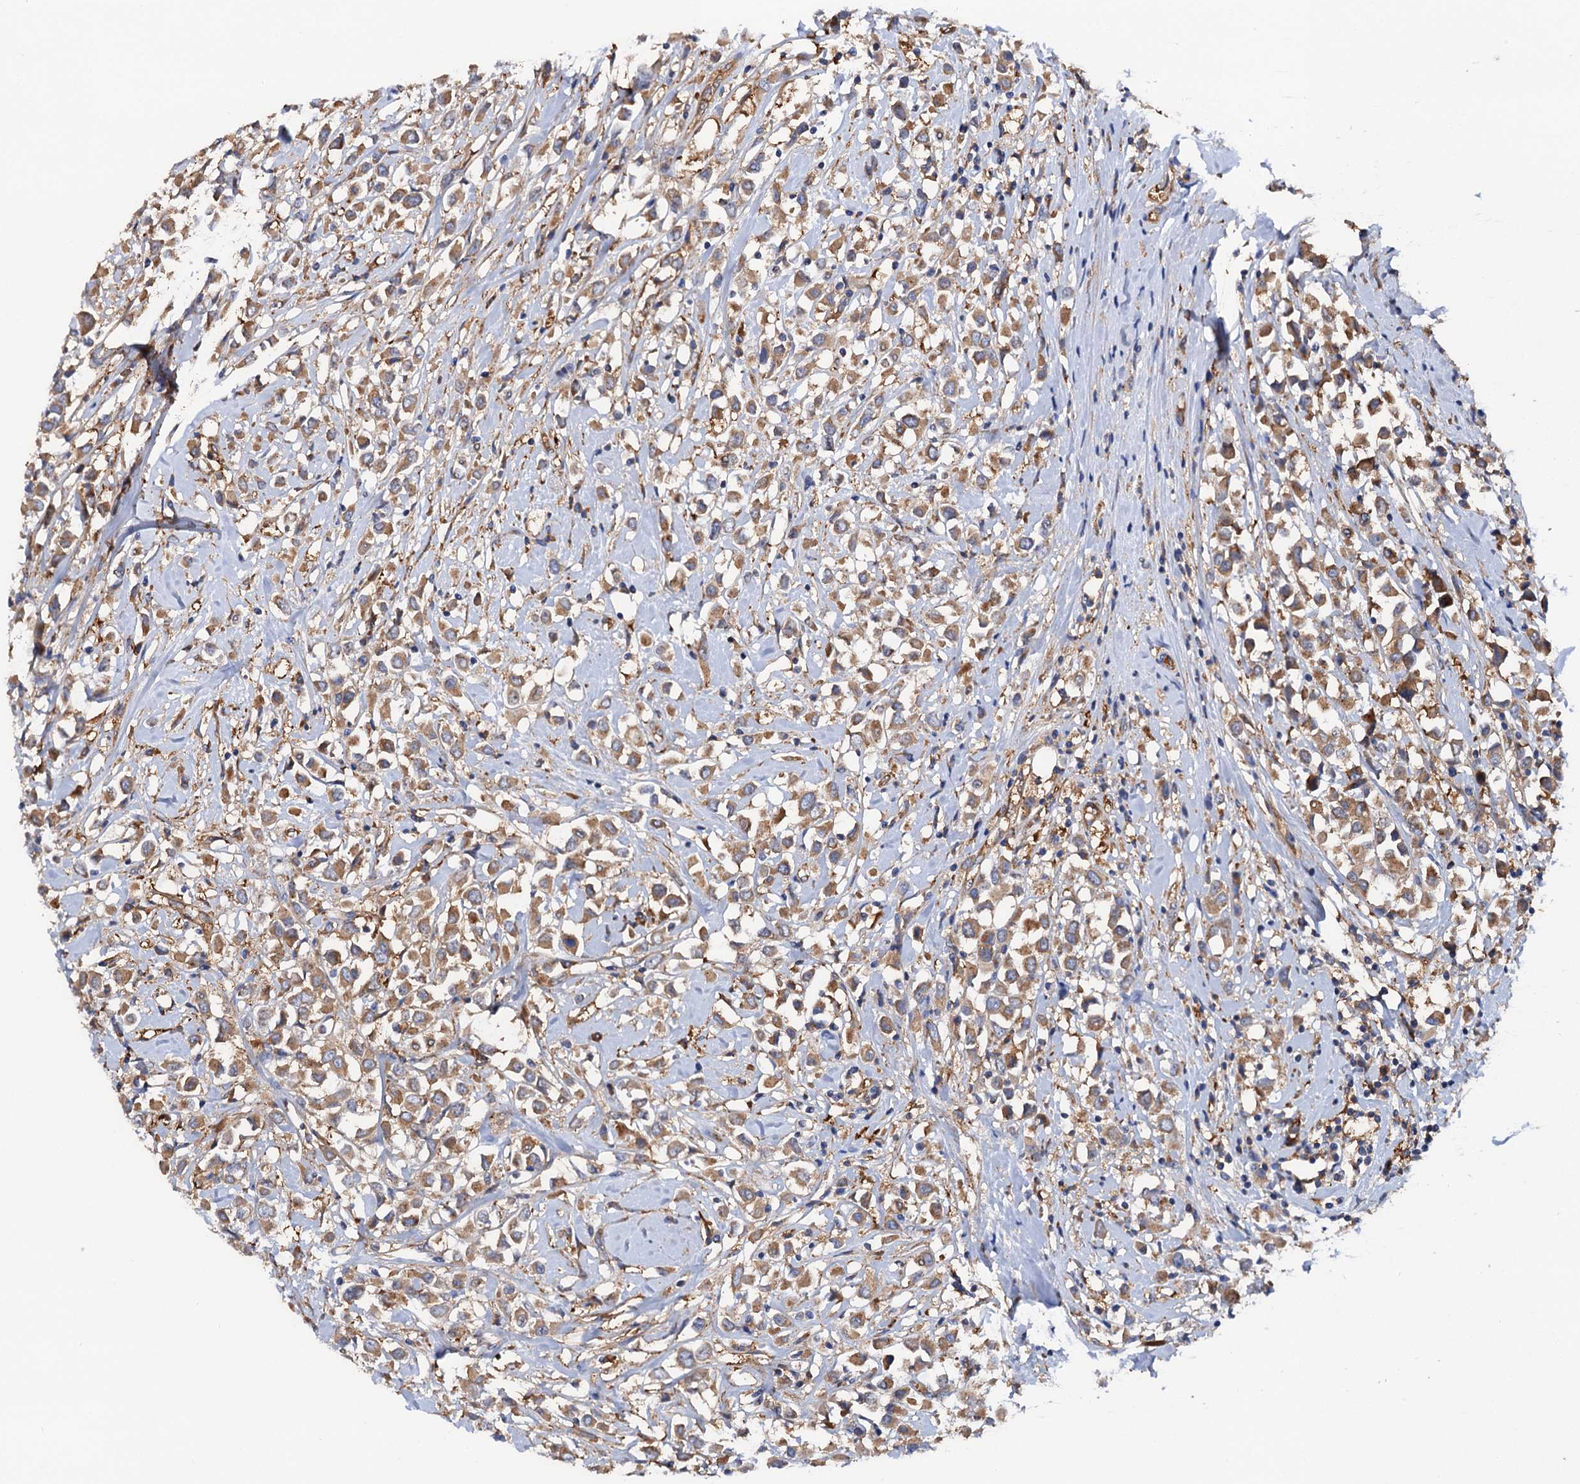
{"staining": {"intensity": "moderate", "quantity": ">75%", "location": "cytoplasmic/membranous"}, "tissue": "breast cancer", "cell_type": "Tumor cells", "image_type": "cancer", "snomed": [{"axis": "morphology", "description": "Duct carcinoma"}, {"axis": "topography", "description": "Breast"}], "caption": "IHC (DAB) staining of human breast cancer exhibits moderate cytoplasmic/membranous protein expression in approximately >75% of tumor cells.", "gene": "MRPL48", "patient": {"sex": "female", "age": 87}}